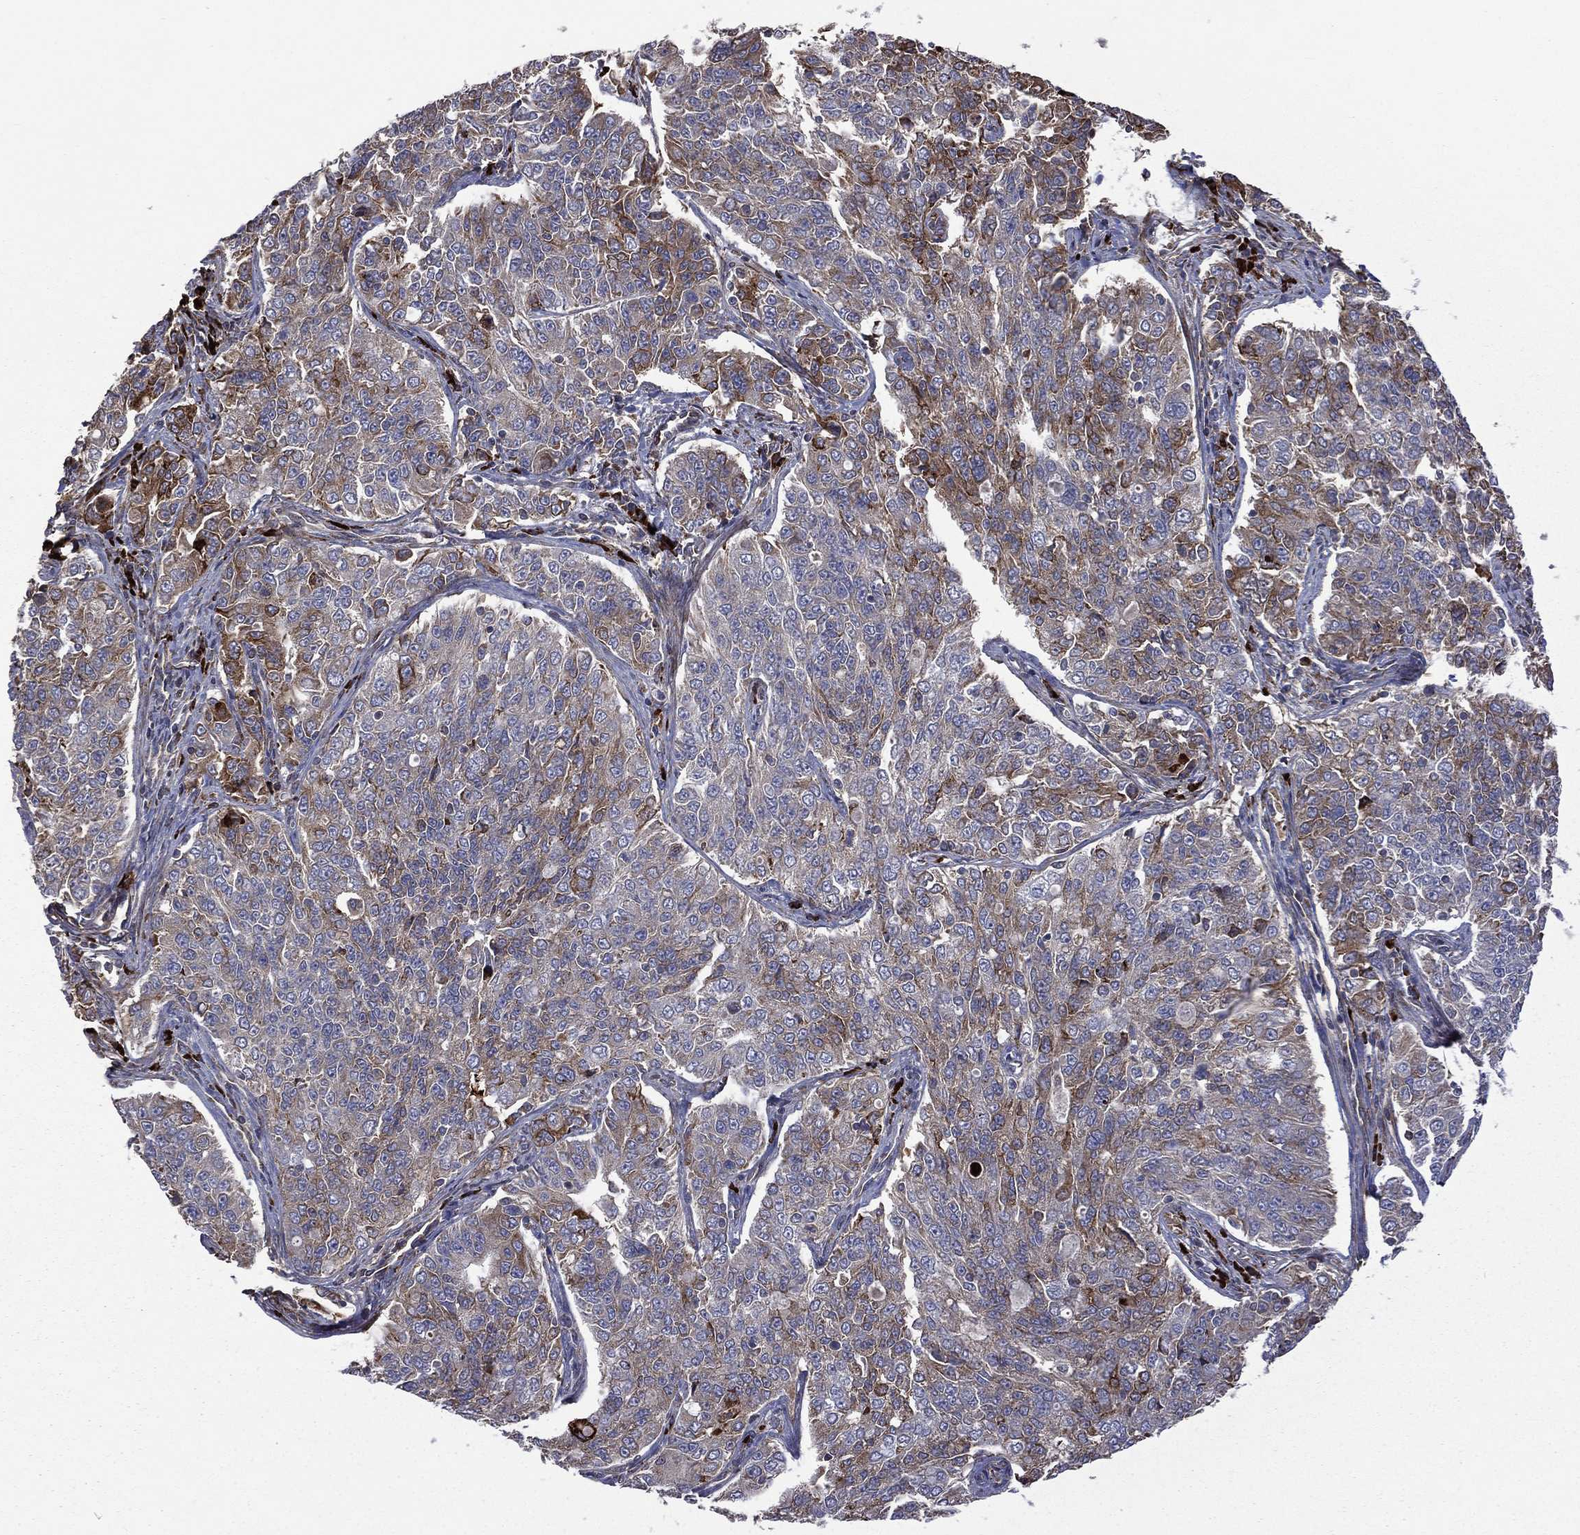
{"staining": {"intensity": "moderate", "quantity": "25%-75%", "location": "cytoplasmic/membranous"}, "tissue": "endometrial cancer", "cell_type": "Tumor cells", "image_type": "cancer", "snomed": [{"axis": "morphology", "description": "Adenocarcinoma, NOS"}, {"axis": "topography", "description": "Endometrium"}], "caption": "Endometrial adenocarcinoma stained with a brown dye exhibits moderate cytoplasmic/membranous positive staining in about 25%-75% of tumor cells.", "gene": "C20orf96", "patient": {"sex": "female", "age": 43}}